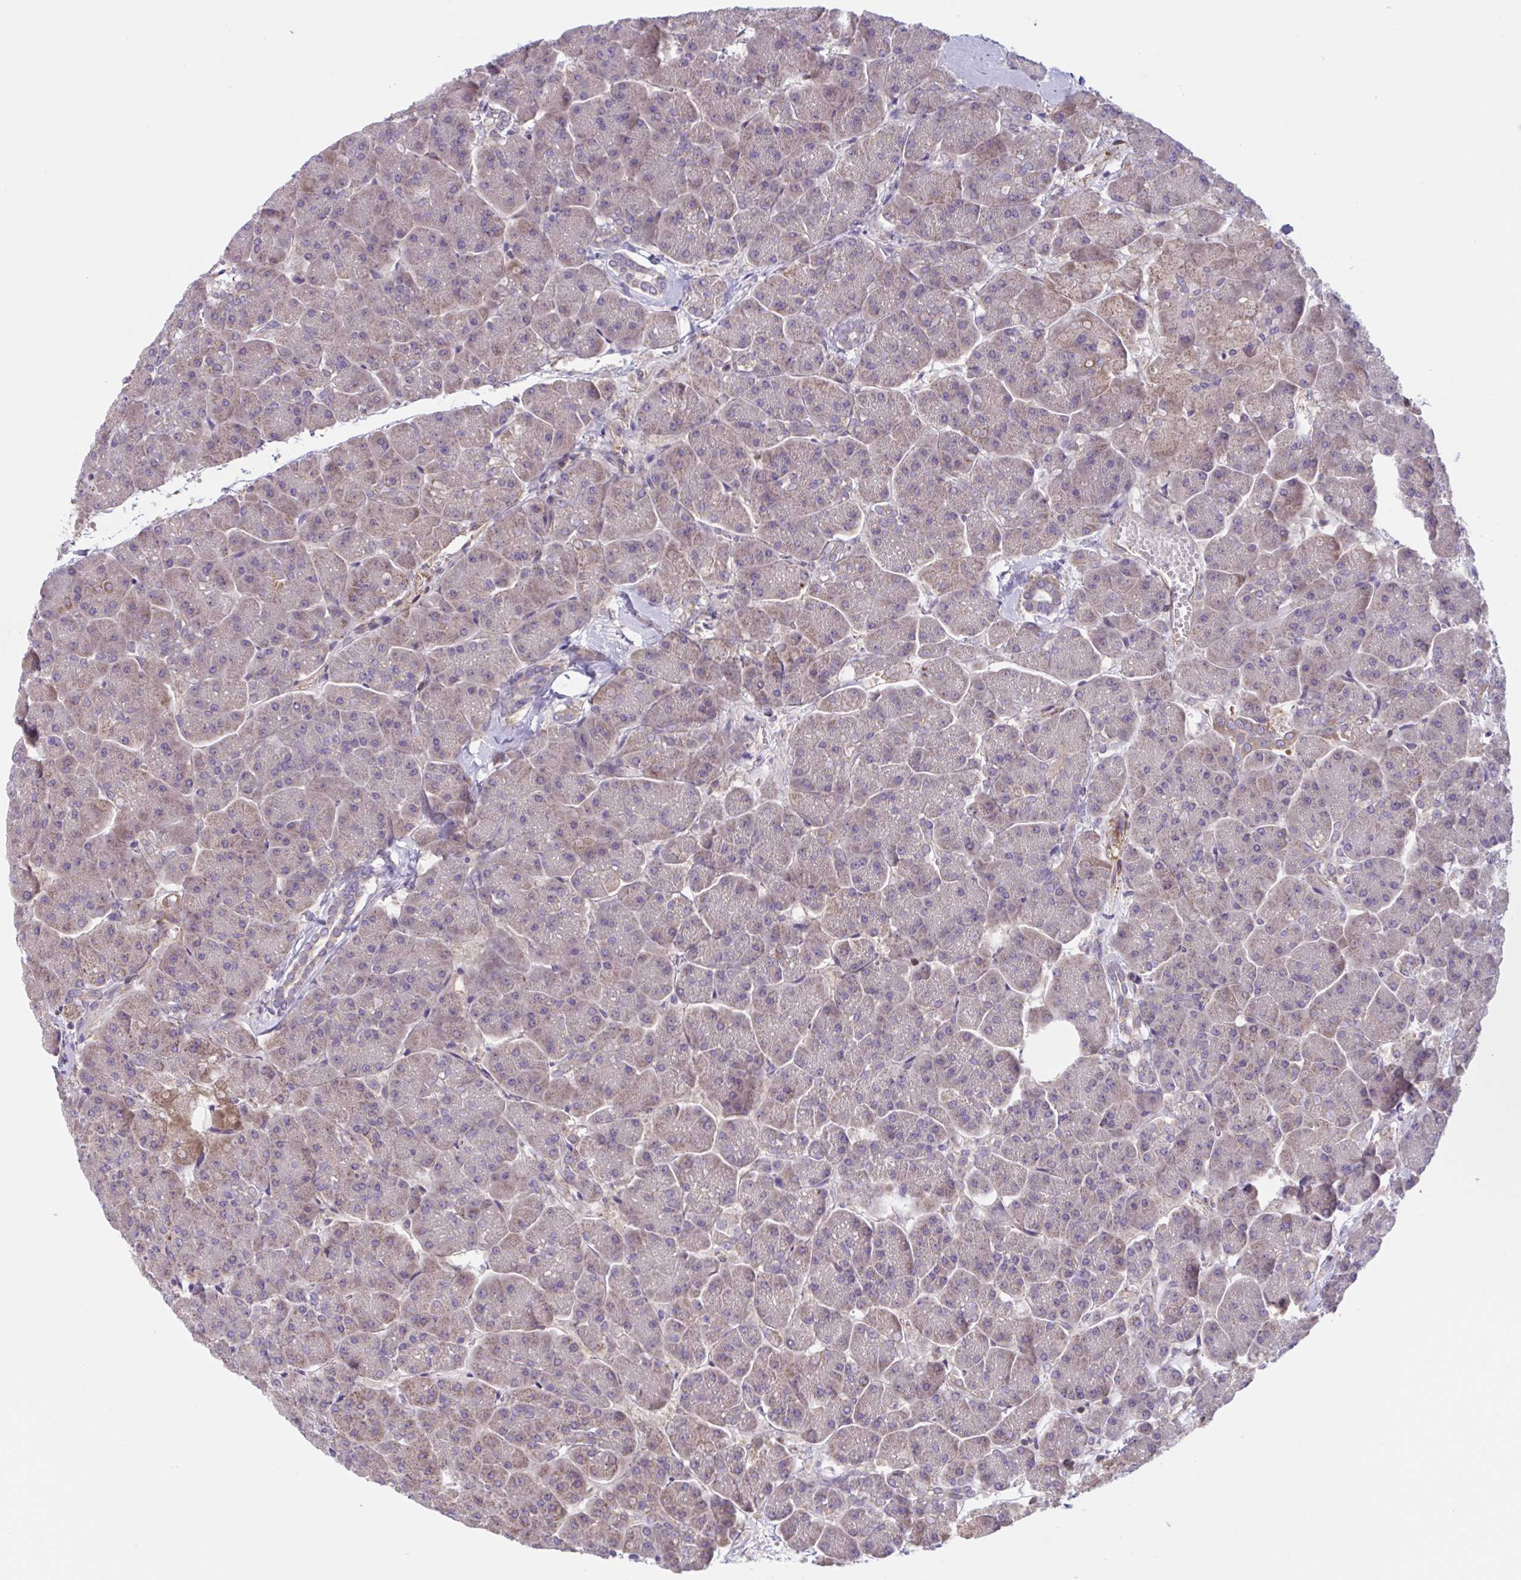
{"staining": {"intensity": "weak", "quantity": "25%-75%", "location": "cytoplasmic/membranous"}, "tissue": "pancreas", "cell_type": "Exocrine glandular cells", "image_type": "normal", "snomed": [{"axis": "morphology", "description": "Normal tissue, NOS"}, {"axis": "topography", "description": "Pancreas"}, {"axis": "topography", "description": "Peripheral nerve tissue"}], "caption": "DAB immunohistochemical staining of normal pancreas displays weak cytoplasmic/membranous protein staining in about 25%-75% of exocrine glandular cells. (Stains: DAB (3,3'-diaminobenzidine) in brown, nuclei in blue, Microscopy: brightfield microscopy at high magnification).", "gene": "WNT9B", "patient": {"sex": "male", "age": 54}}